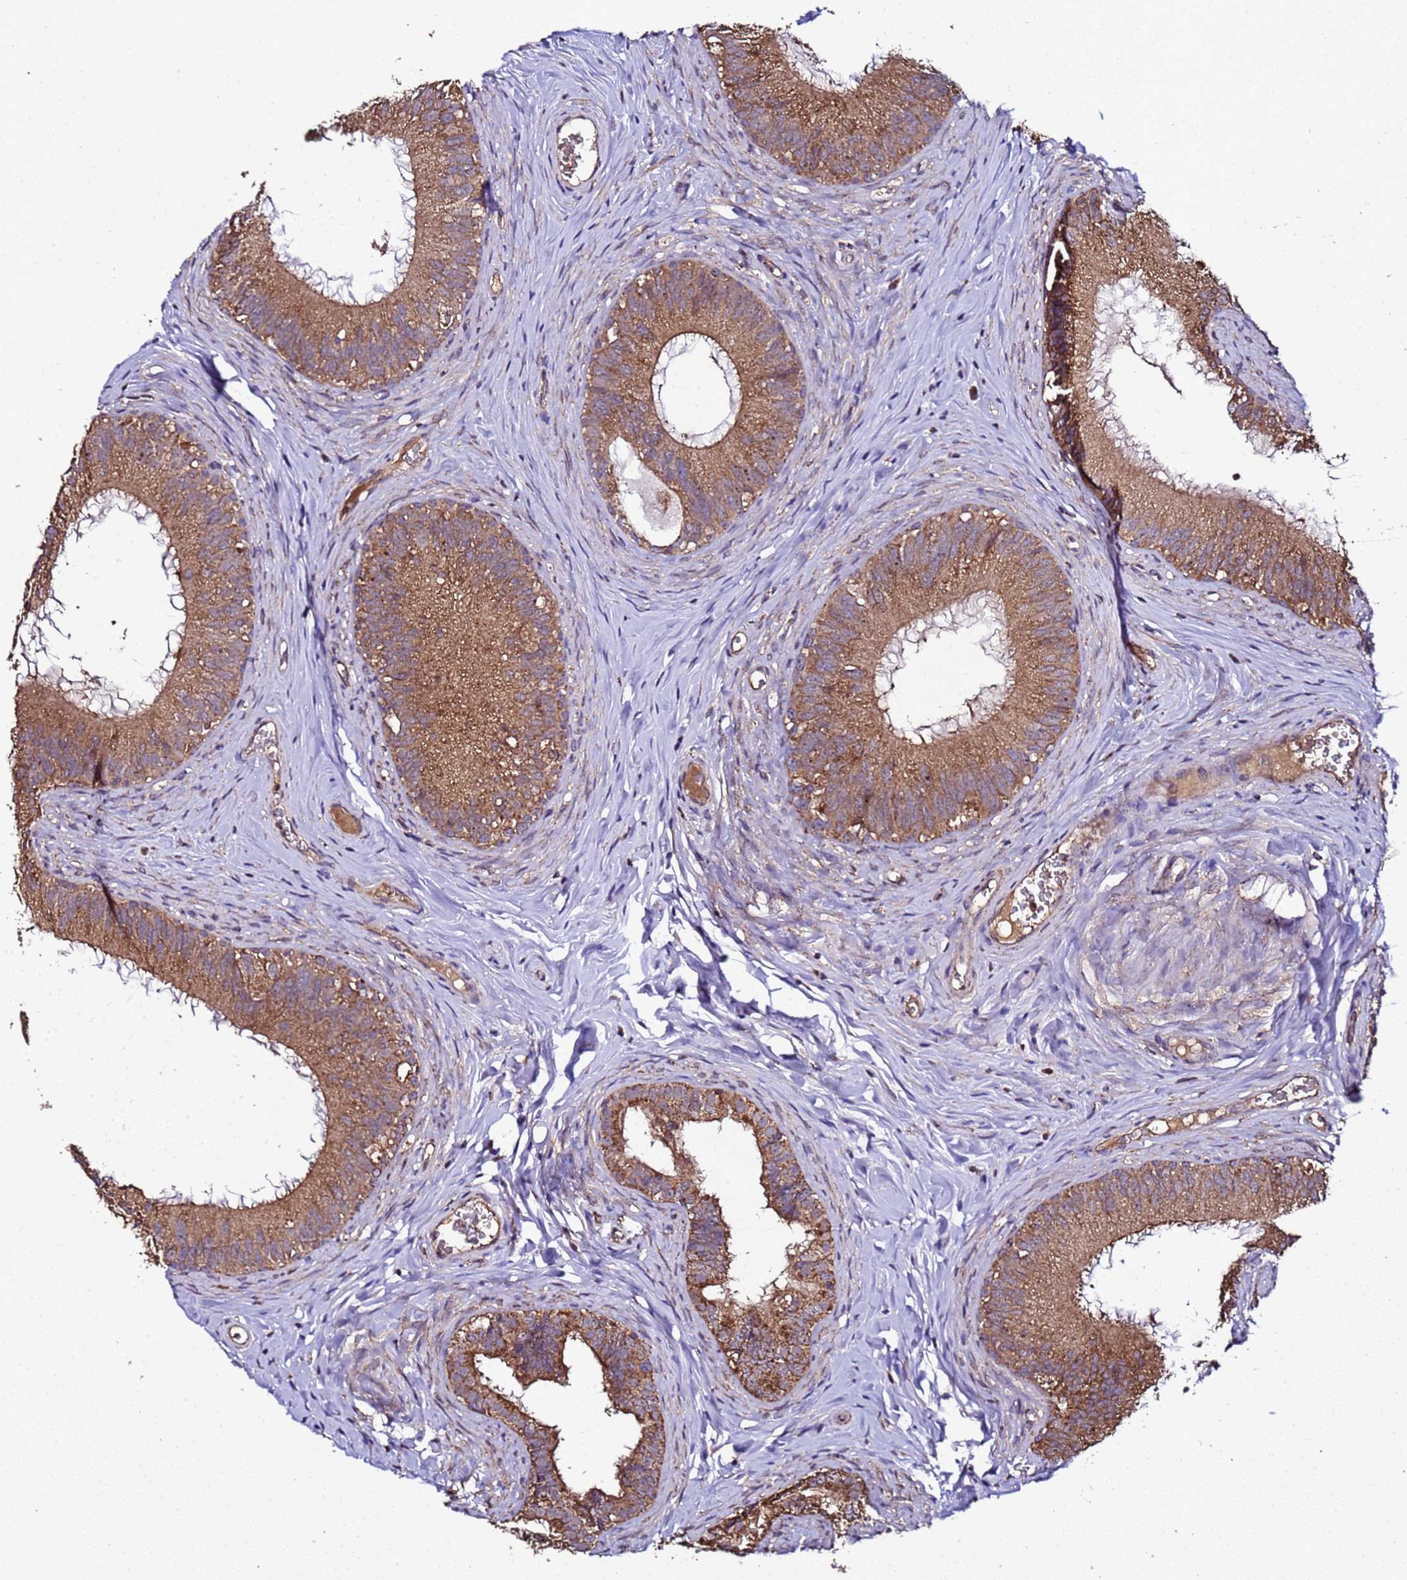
{"staining": {"intensity": "moderate", "quantity": ">75%", "location": "cytoplasmic/membranous"}, "tissue": "epididymis", "cell_type": "Glandular cells", "image_type": "normal", "snomed": [{"axis": "morphology", "description": "Normal tissue, NOS"}, {"axis": "topography", "description": "Epididymis"}], "caption": "A brown stain labels moderate cytoplasmic/membranous positivity of a protein in glandular cells of benign epididymis. (DAB (3,3'-diaminobenzidine) IHC with brightfield microscopy, high magnification).", "gene": "HSPBAP1", "patient": {"sex": "male", "age": 38}}